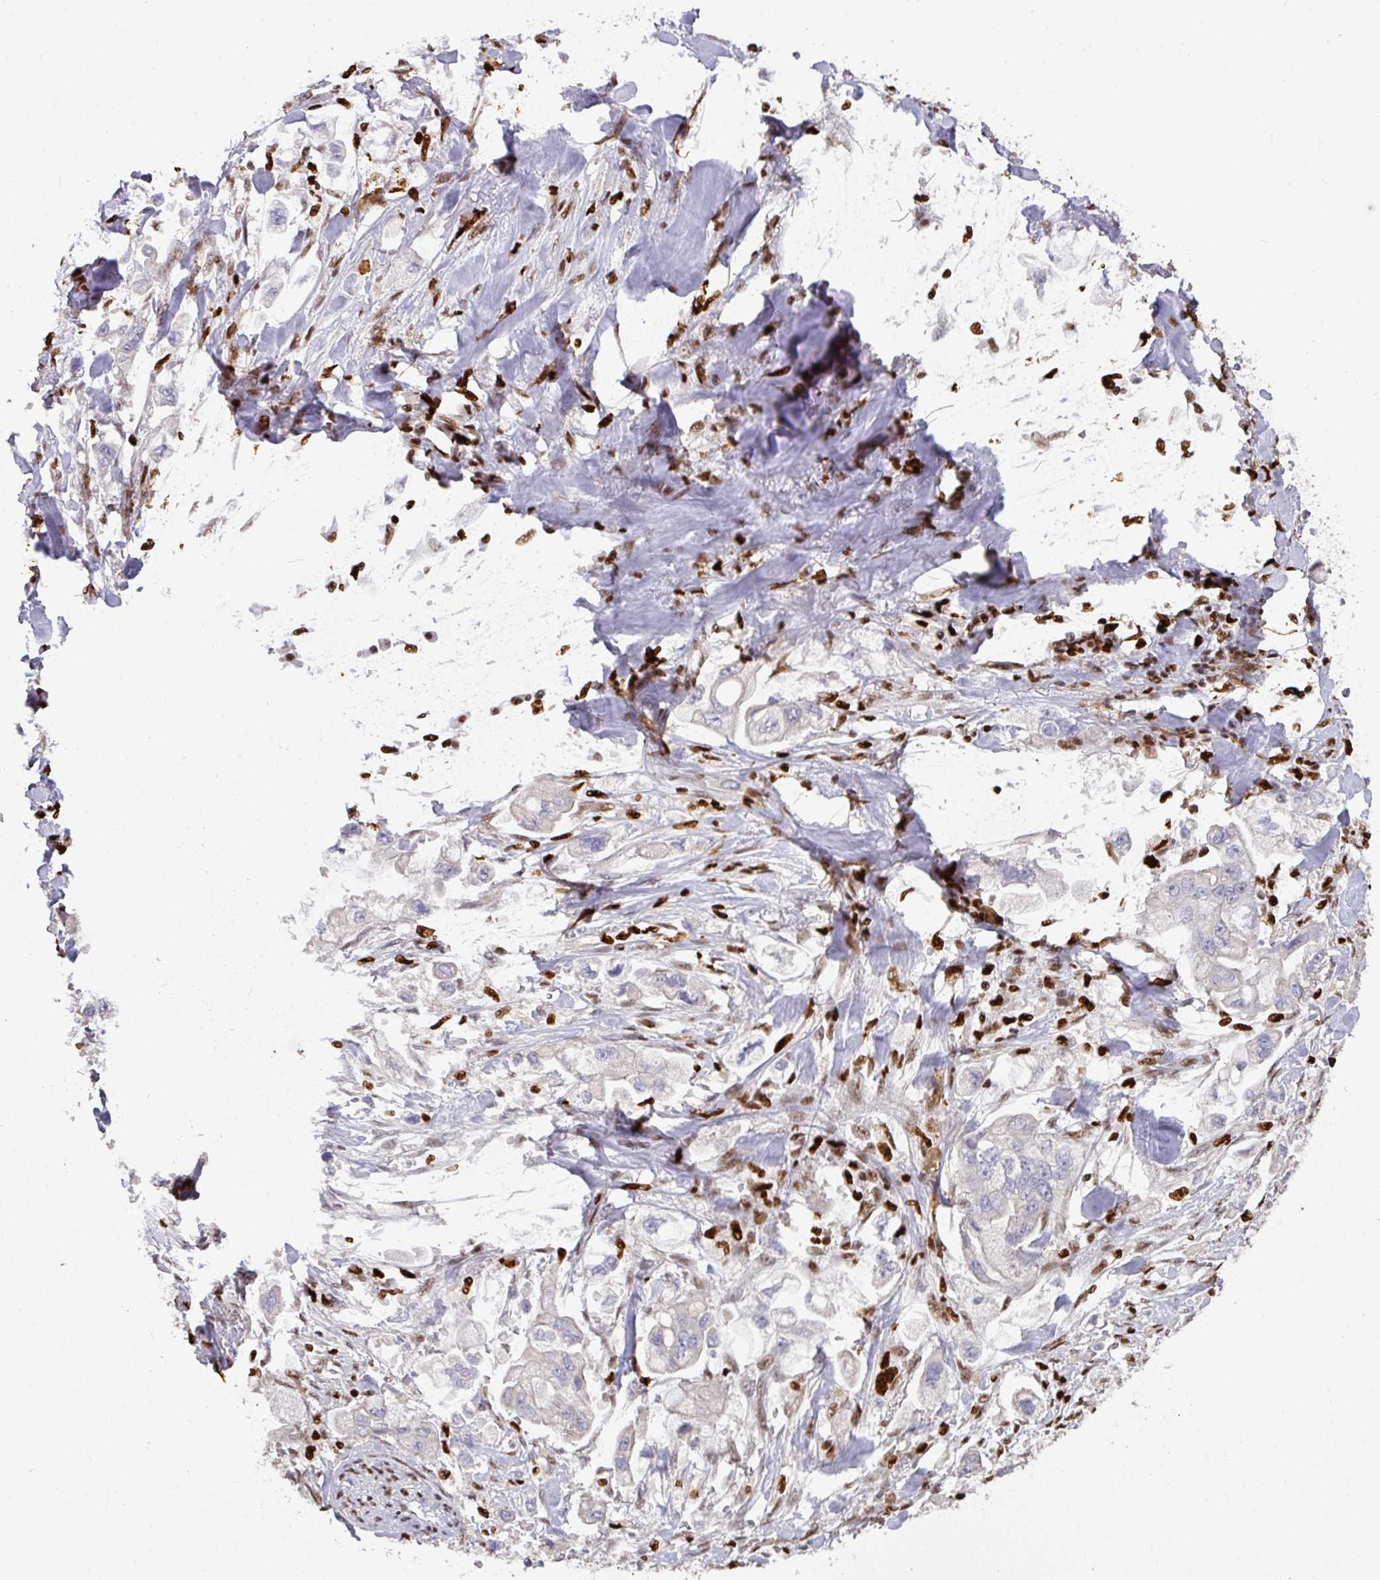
{"staining": {"intensity": "negative", "quantity": "none", "location": "none"}, "tissue": "stomach cancer", "cell_type": "Tumor cells", "image_type": "cancer", "snomed": [{"axis": "morphology", "description": "Adenocarcinoma, NOS"}, {"axis": "topography", "description": "Stomach"}], "caption": "Human stomach cancer (adenocarcinoma) stained for a protein using immunohistochemistry reveals no positivity in tumor cells.", "gene": "SAMHD1", "patient": {"sex": "male", "age": 62}}